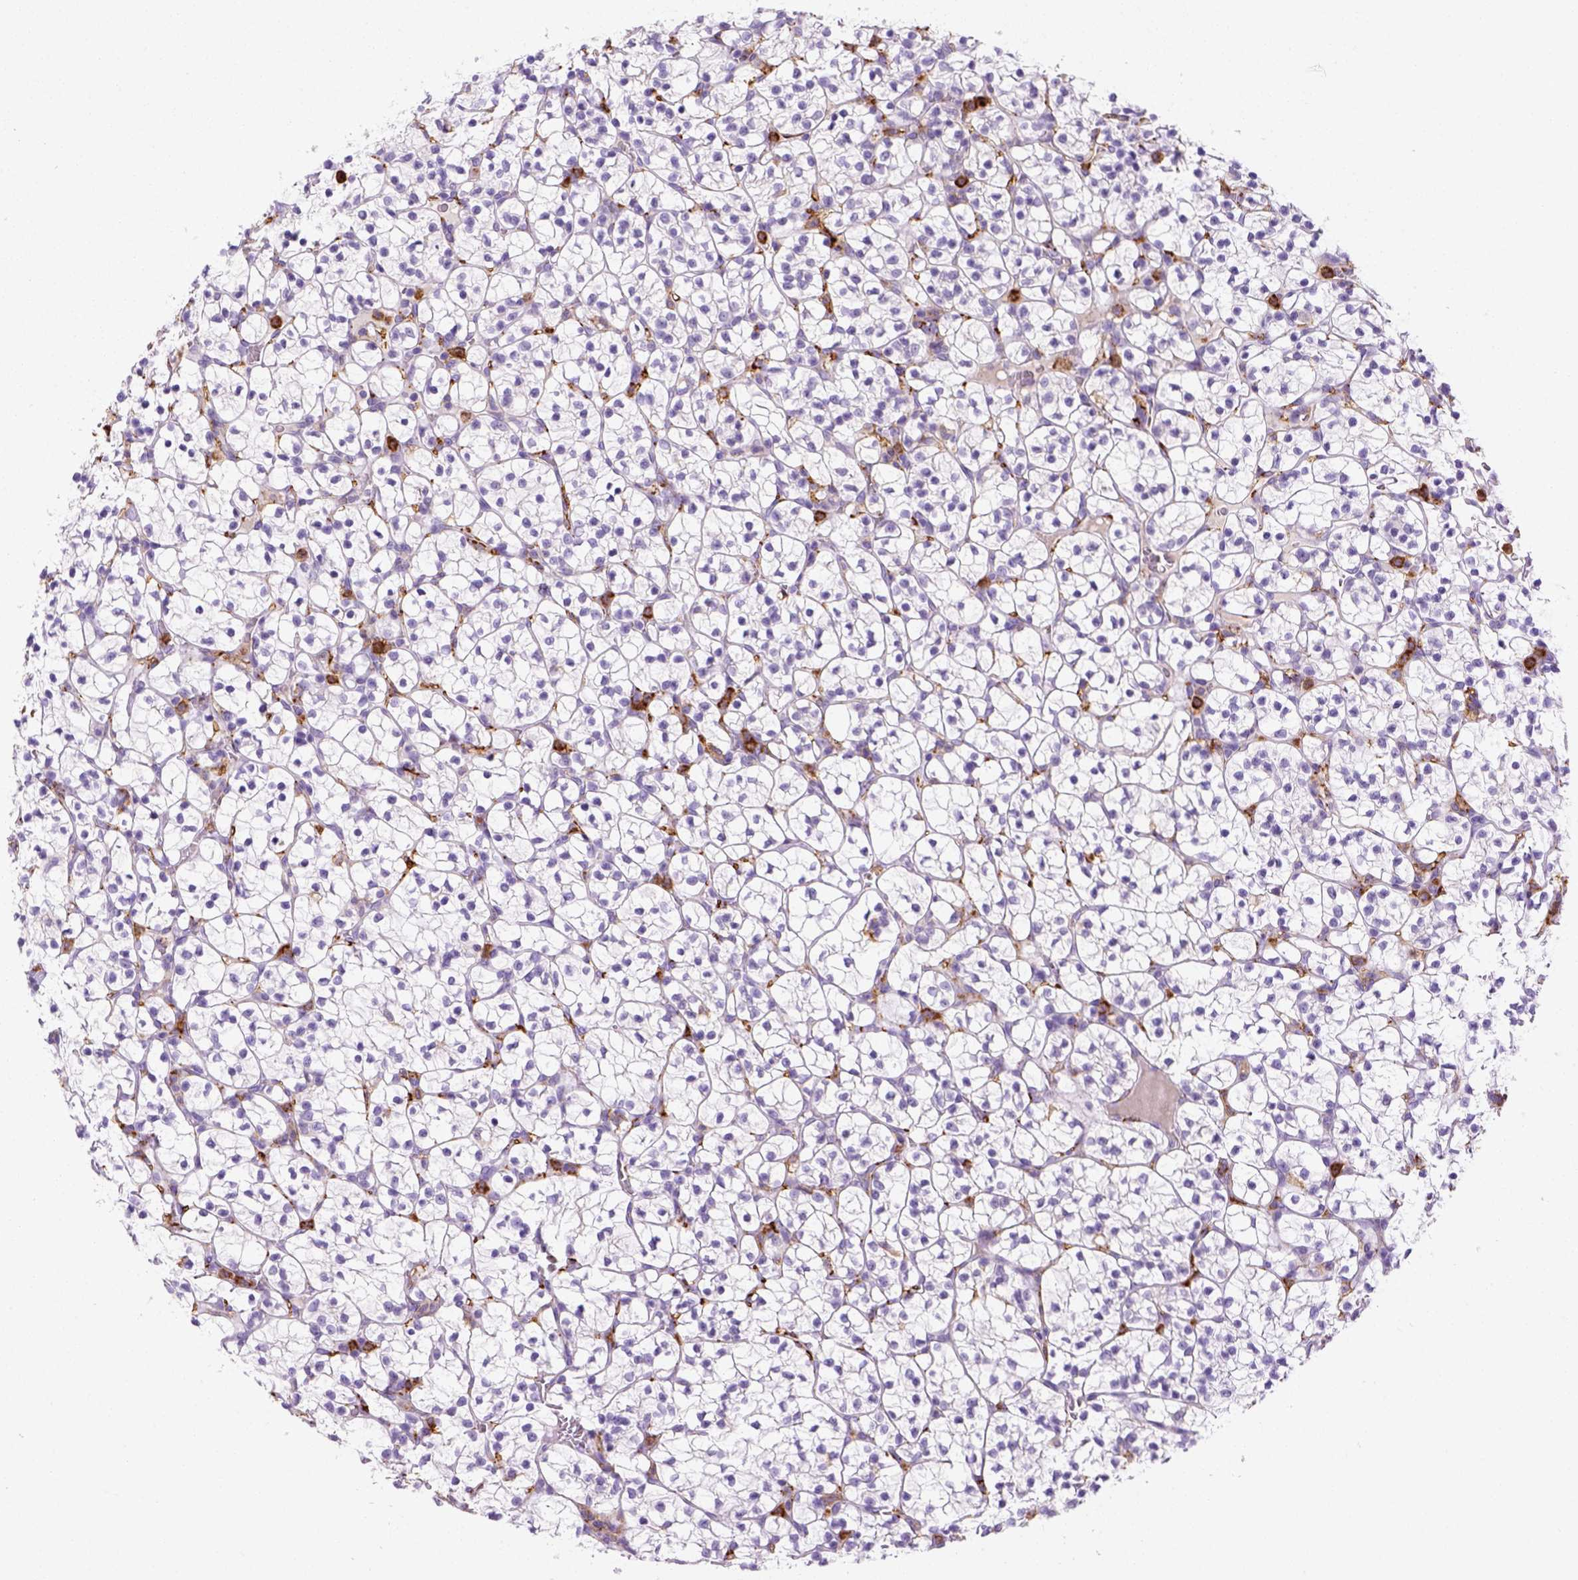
{"staining": {"intensity": "negative", "quantity": "none", "location": "none"}, "tissue": "renal cancer", "cell_type": "Tumor cells", "image_type": "cancer", "snomed": [{"axis": "morphology", "description": "Adenocarcinoma, NOS"}, {"axis": "topography", "description": "Kidney"}], "caption": "Immunohistochemical staining of human adenocarcinoma (renal) shows no significant positivity in tumor cells.", "gene": "CD14", "patient": {"sex": "female", "age": 89}}